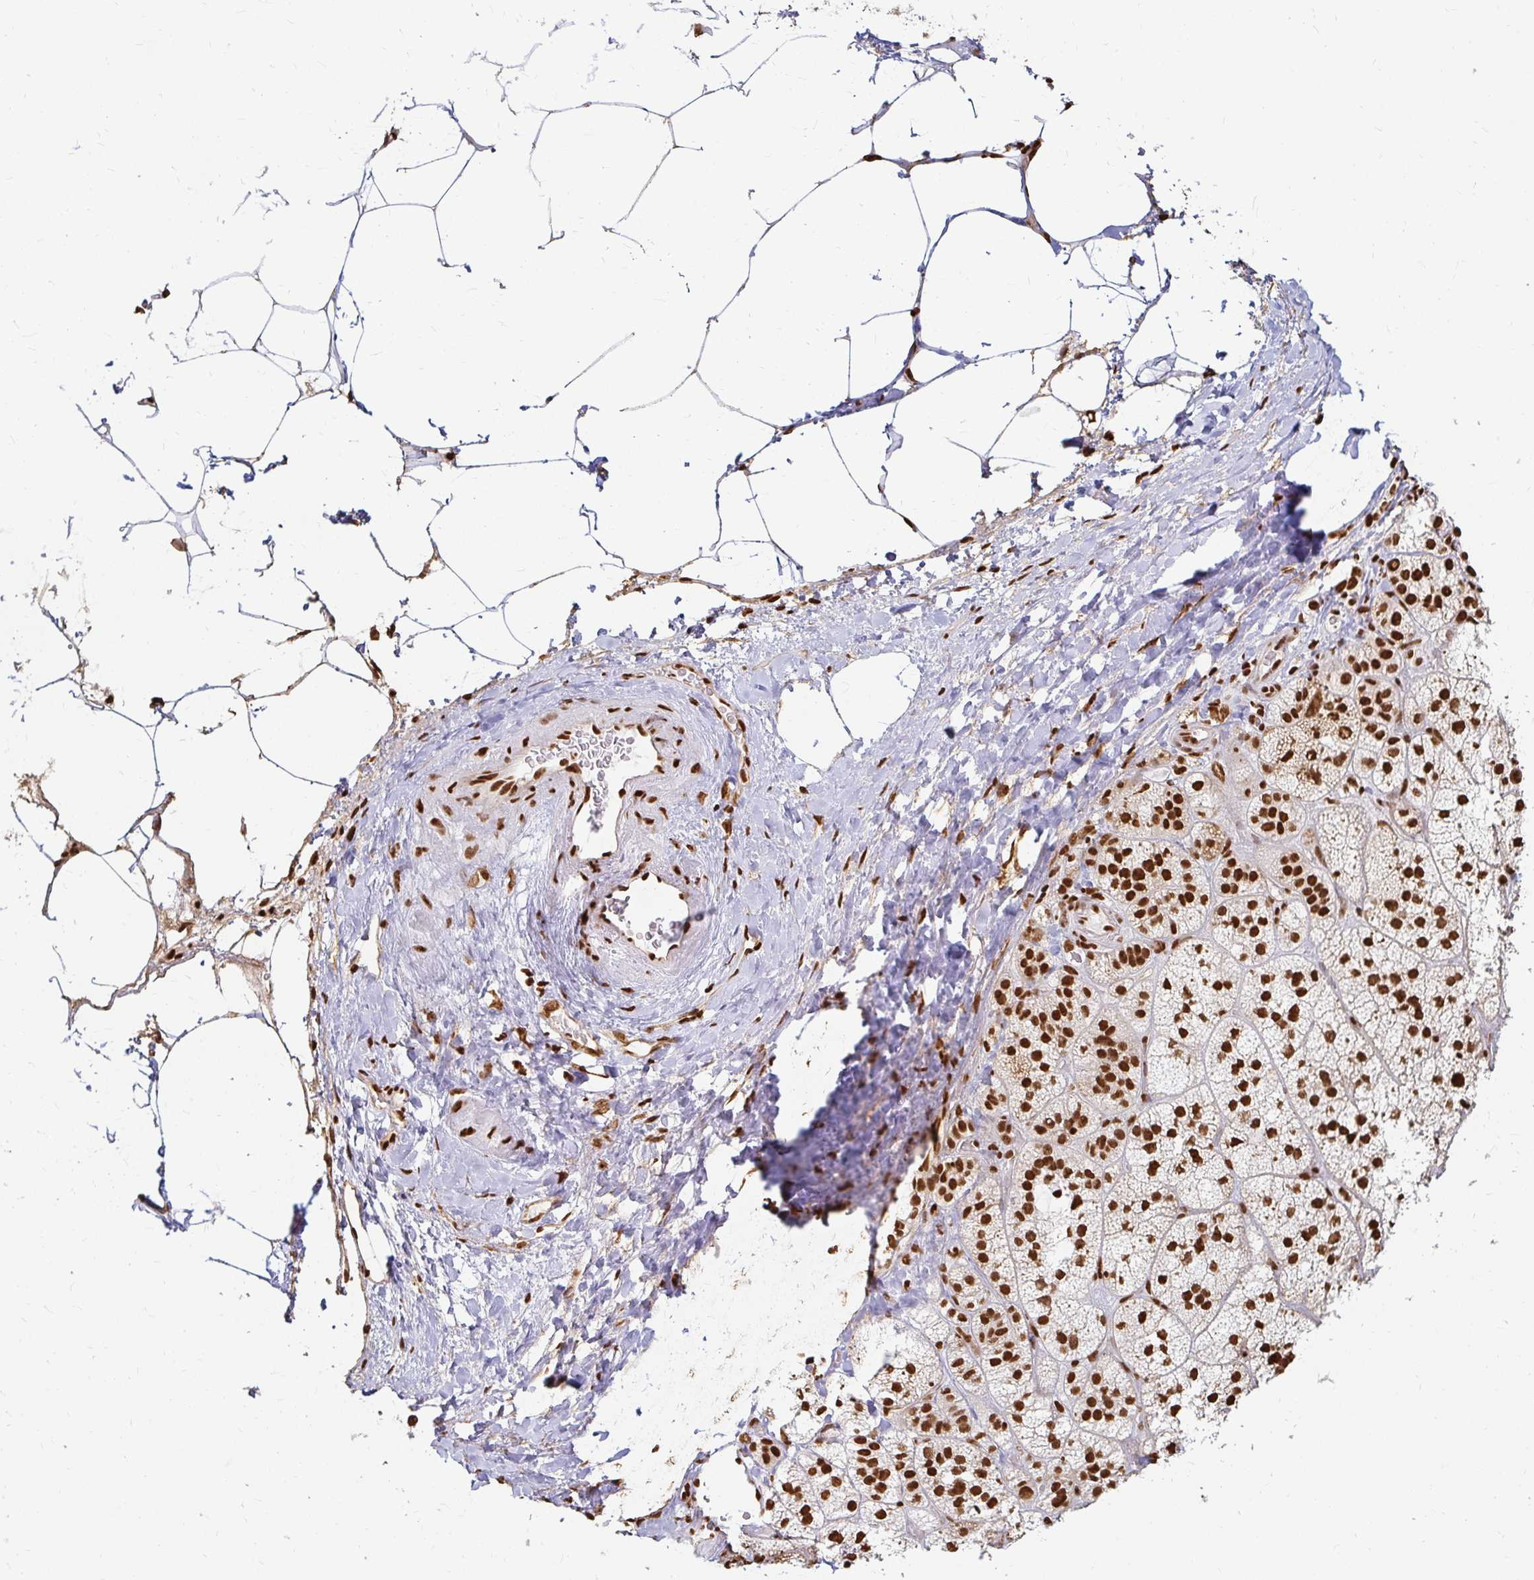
{"staining": {"intensity": "strong", "quantity": ">75%", "location": "nuclear"}, "tissue": "adrenal gland", "cell_type": "Glandular cells", "image_type": "normal", "snomed": [{"axis": "morphology", "description": "Normal tissue, NOS"}, {"axis": "topography", "description": "Adrenal gland"}], "caption": "Adrenal gland was stained to show a protein in brown. There is high levels of strong nuclear positivity in approximately >75% of glandular cells. Using DAB (3,3'-diaminobenzidine) (brown) and hematoxylin (blue) stains, captured at high magnification using brightfield microscopy.", "gene": "HNRNPU", "patient": {"sex": "male", "age": 57}}